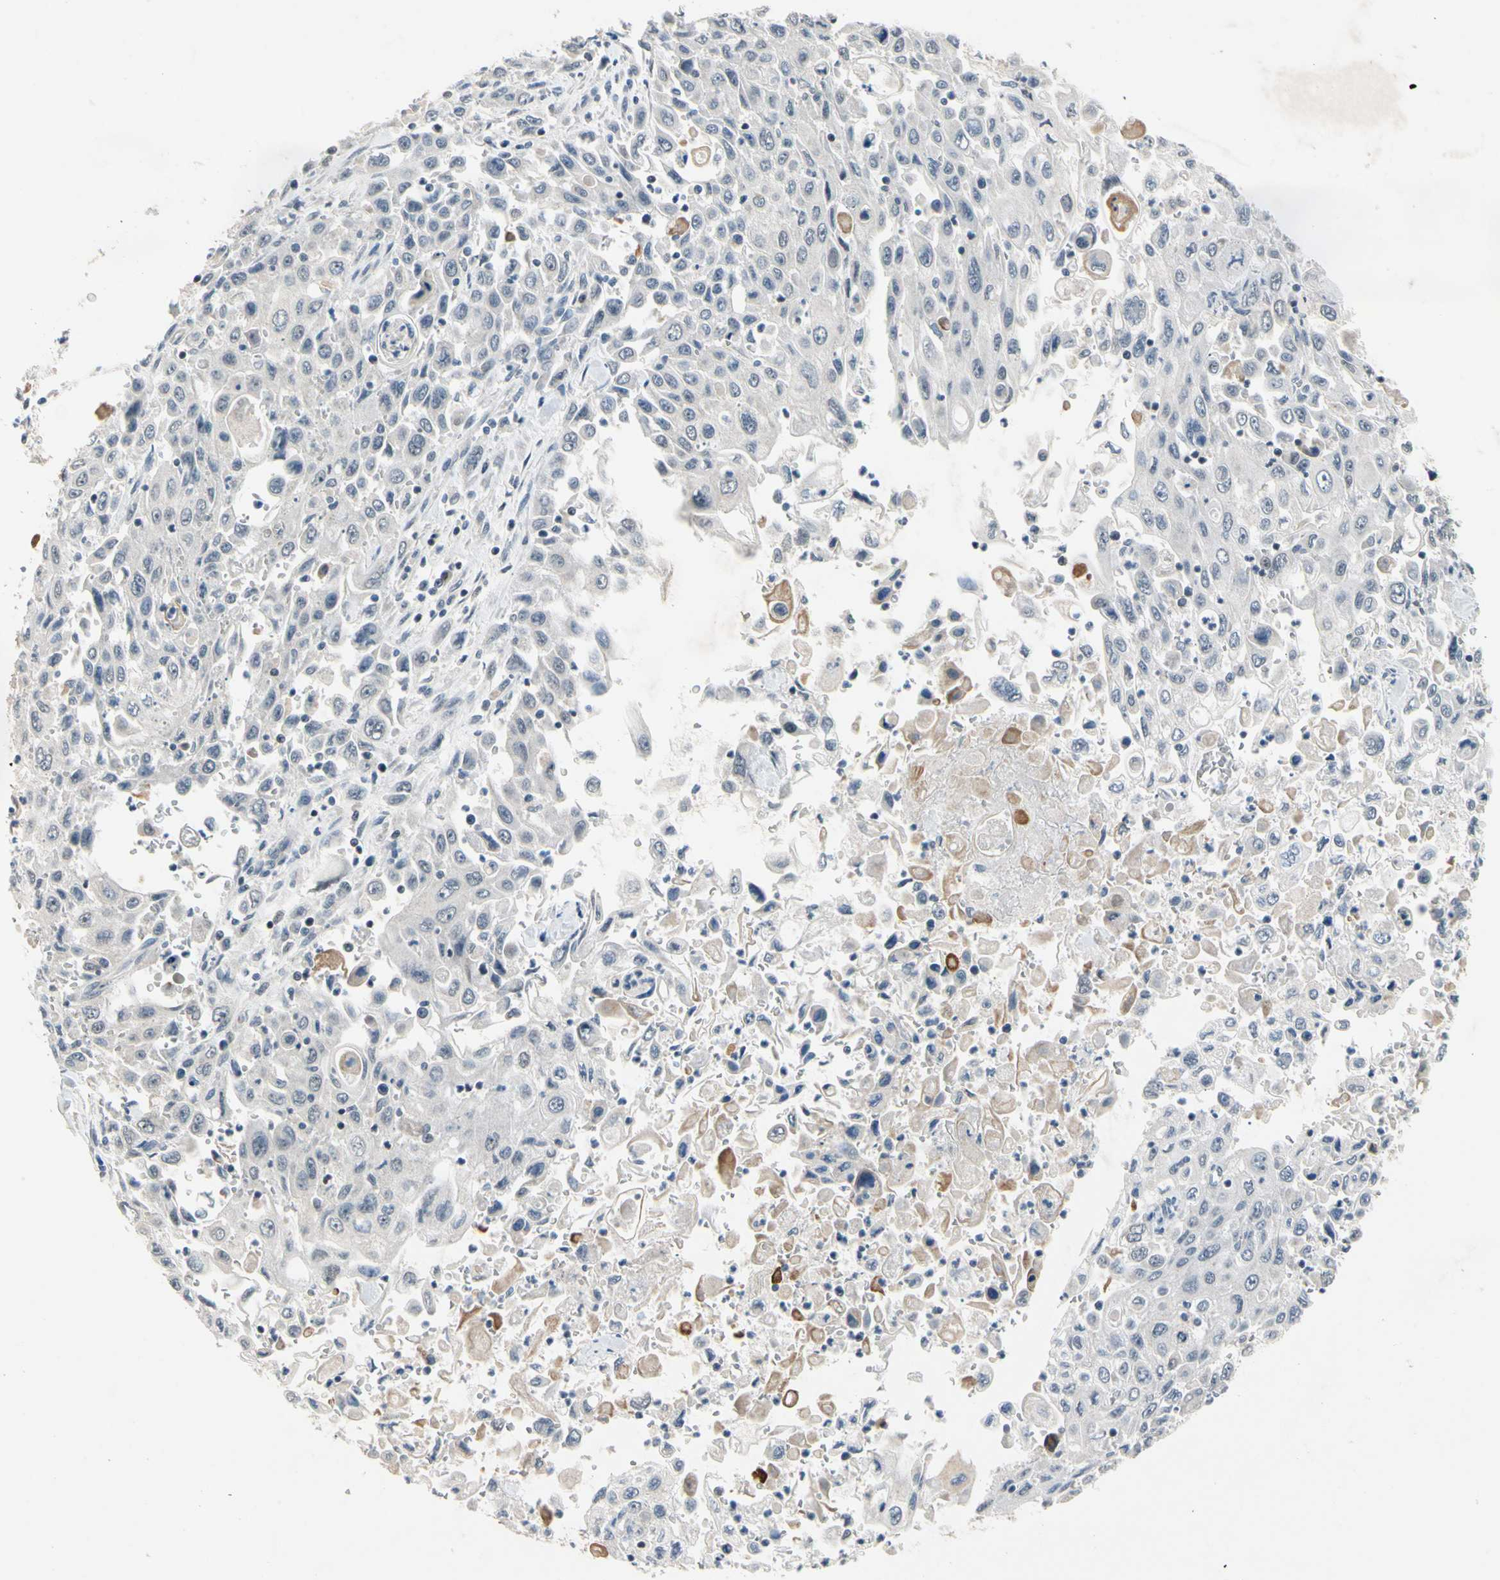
{"staining": {"intensity": "negative", "quantity": "none", "location": "none"}, "tissue": "pancreatic cancer", "cell_type": "Tumor cells", "image_type": "cancer", "snomed": [{"axis": "morphology", "description": "Adenocarcinoma, NOS"}, {"axis": "topography", "description": "Pancreas"}], "caption": "Immunohistochemistry (IHC) of pancreatic cancer demonstrates no expression in tumor cells. (DAB (3,3'-diaminobenzidine) IHC, high magnification).", "gene": "SLC27A6", "patient": {"sex": "male", "age": 70}}